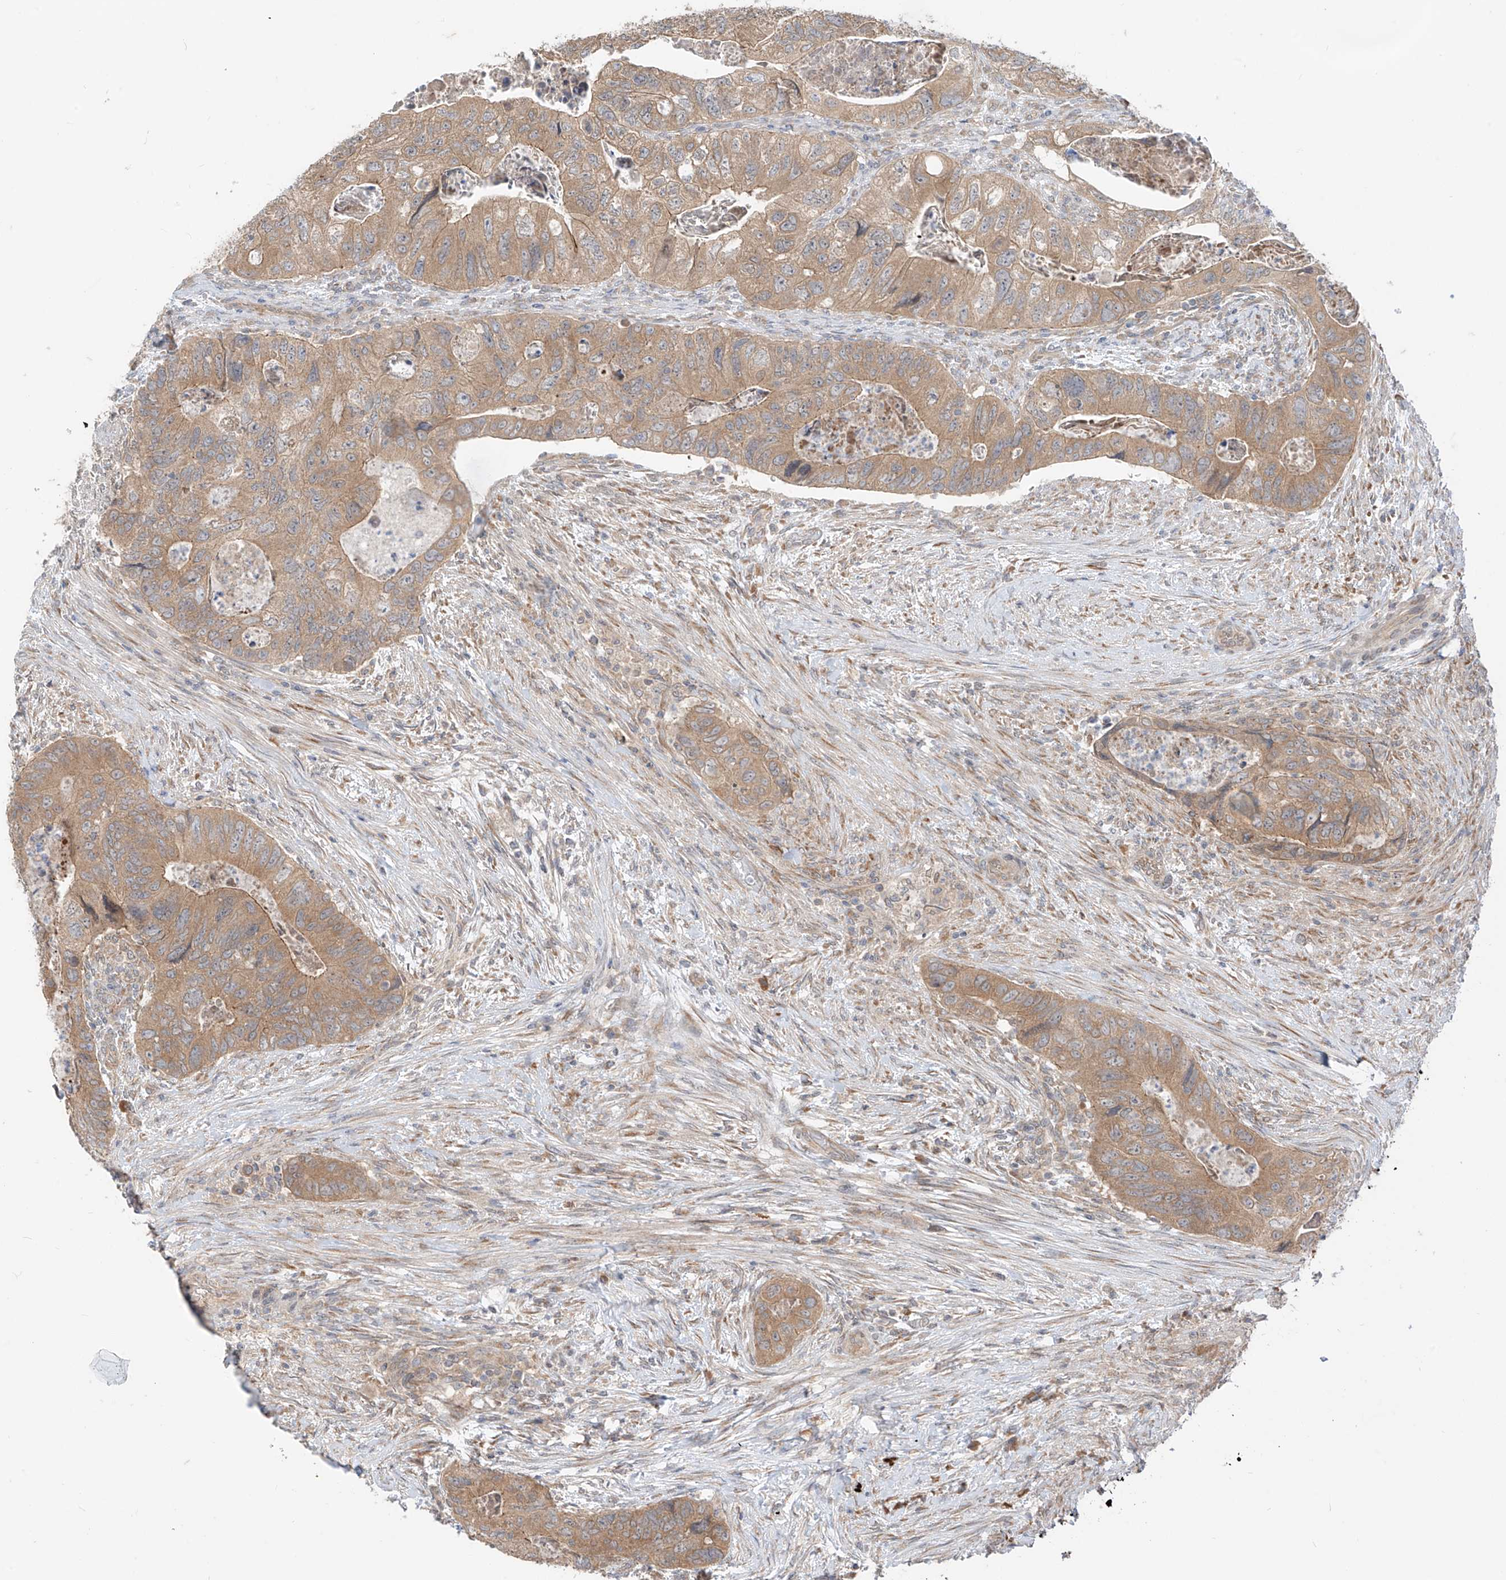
{"staining": {"intensity": "moderate", "quantity": ">75%", "location": "cytoplasmic/membranous"}, "tissue": "colorectal cancer", "cell_type": "Tumor cells", "image_type": "cancer", "snomed": [{"axis": "morphology", "description": "Adenocarcinoma, NOS"}, {"axis": "topography", "description": "Rectum"}], "caption": "Colorectal cancer stained for a protein shows moderate cytoplasmic/membranous positivity in tumor cells.", "gene": "MTUS2", "patient": {"sex": "male", "age": 63}}